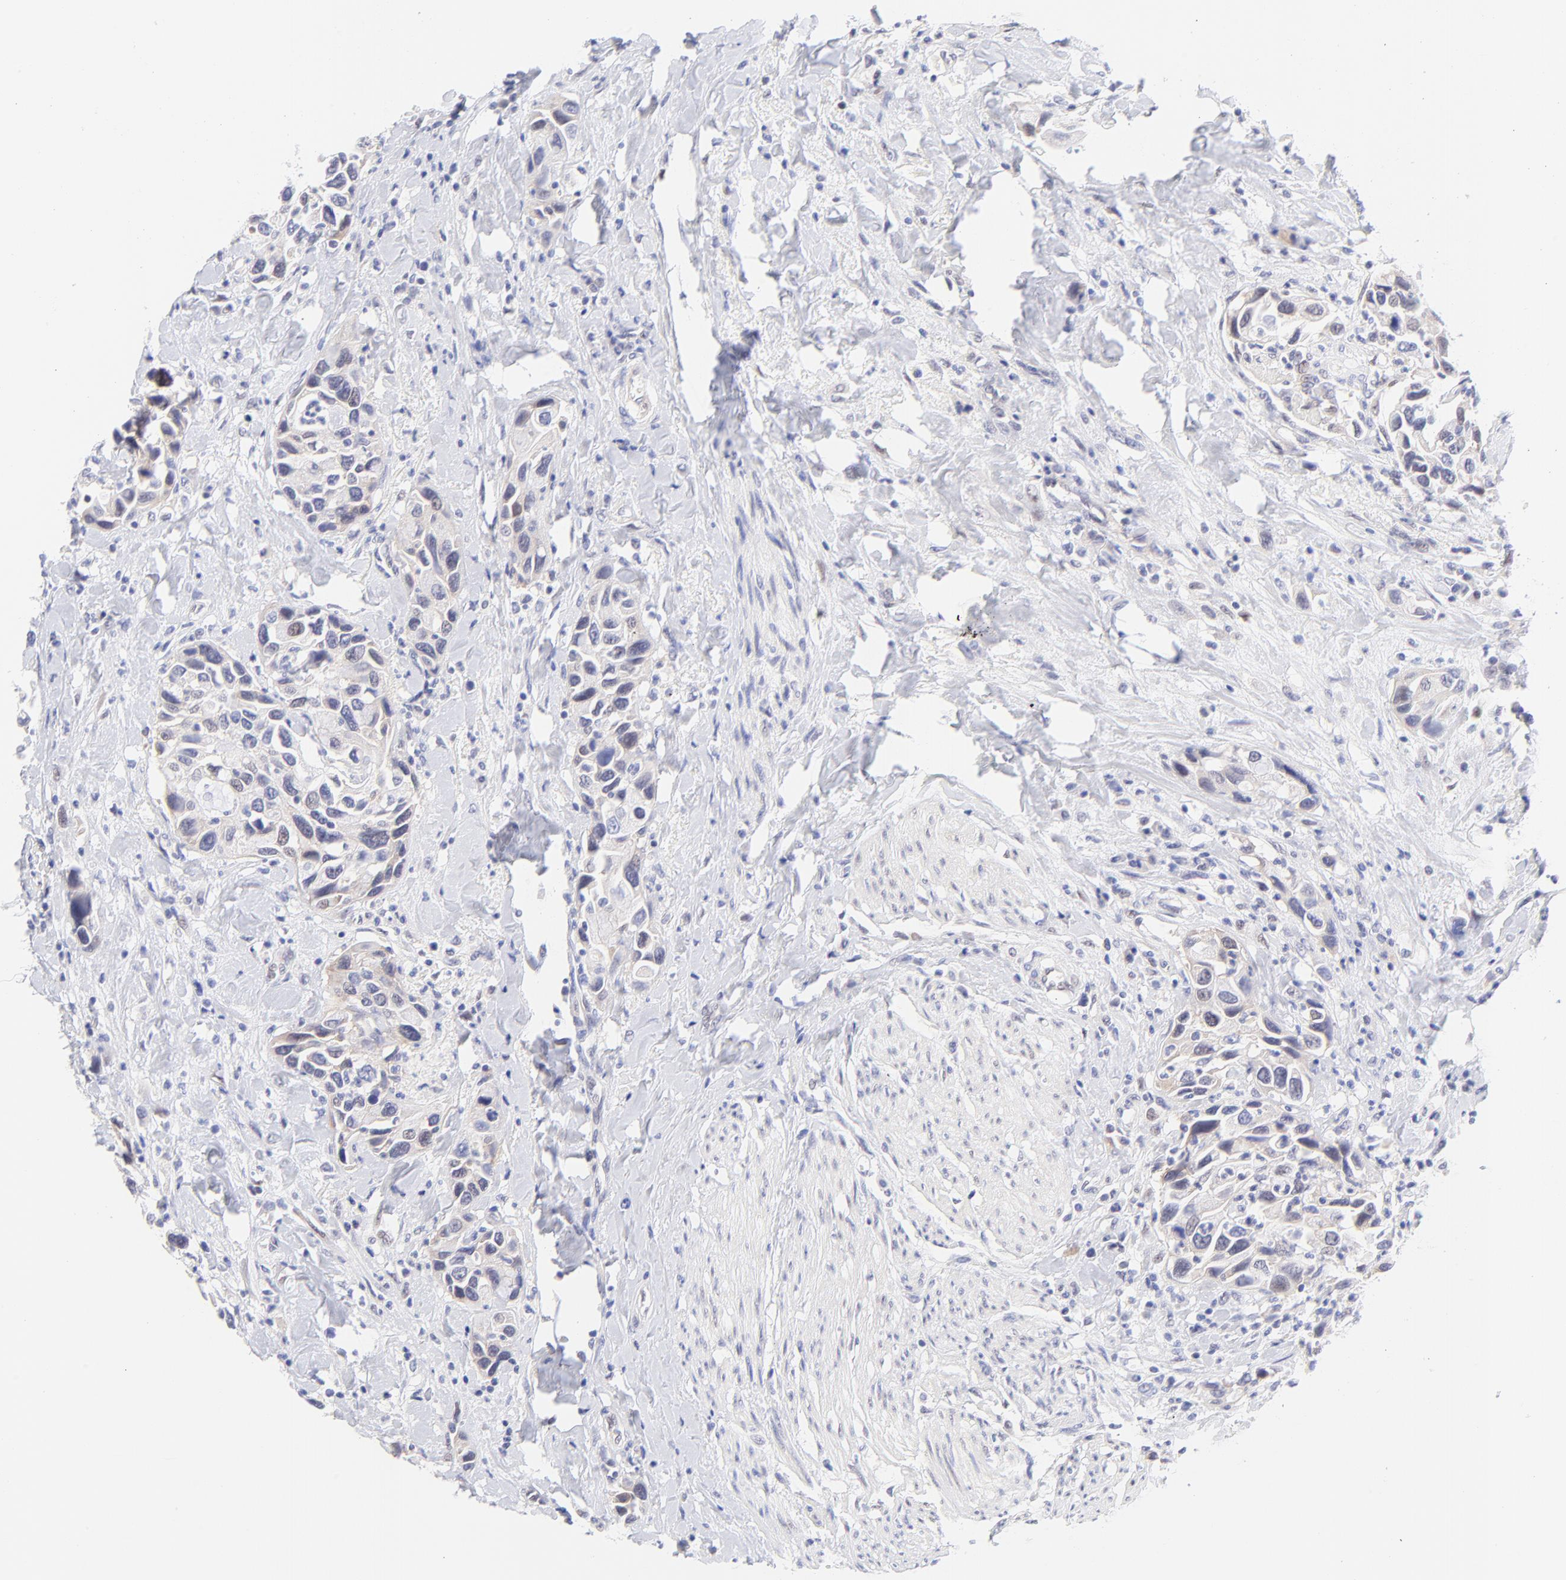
{"staining": {"intensity": "negative", "quantity": "none", "location": "none"}, "tissue": "urothelial cancer", "cell_type": "Tumor cells", "image_type": "cancer", "snomed": [{"axis": "morphology", "description": "Urothelial carcinoma, High grade"}, {"axis": "topography", "description": "Urinary bladder"}], "caption": "This is an IHC image of human urothelial cancer. There is no staining in tumor cells.", "gene": "PBDC1", "patient": {"sex": "male", "age": 66}}